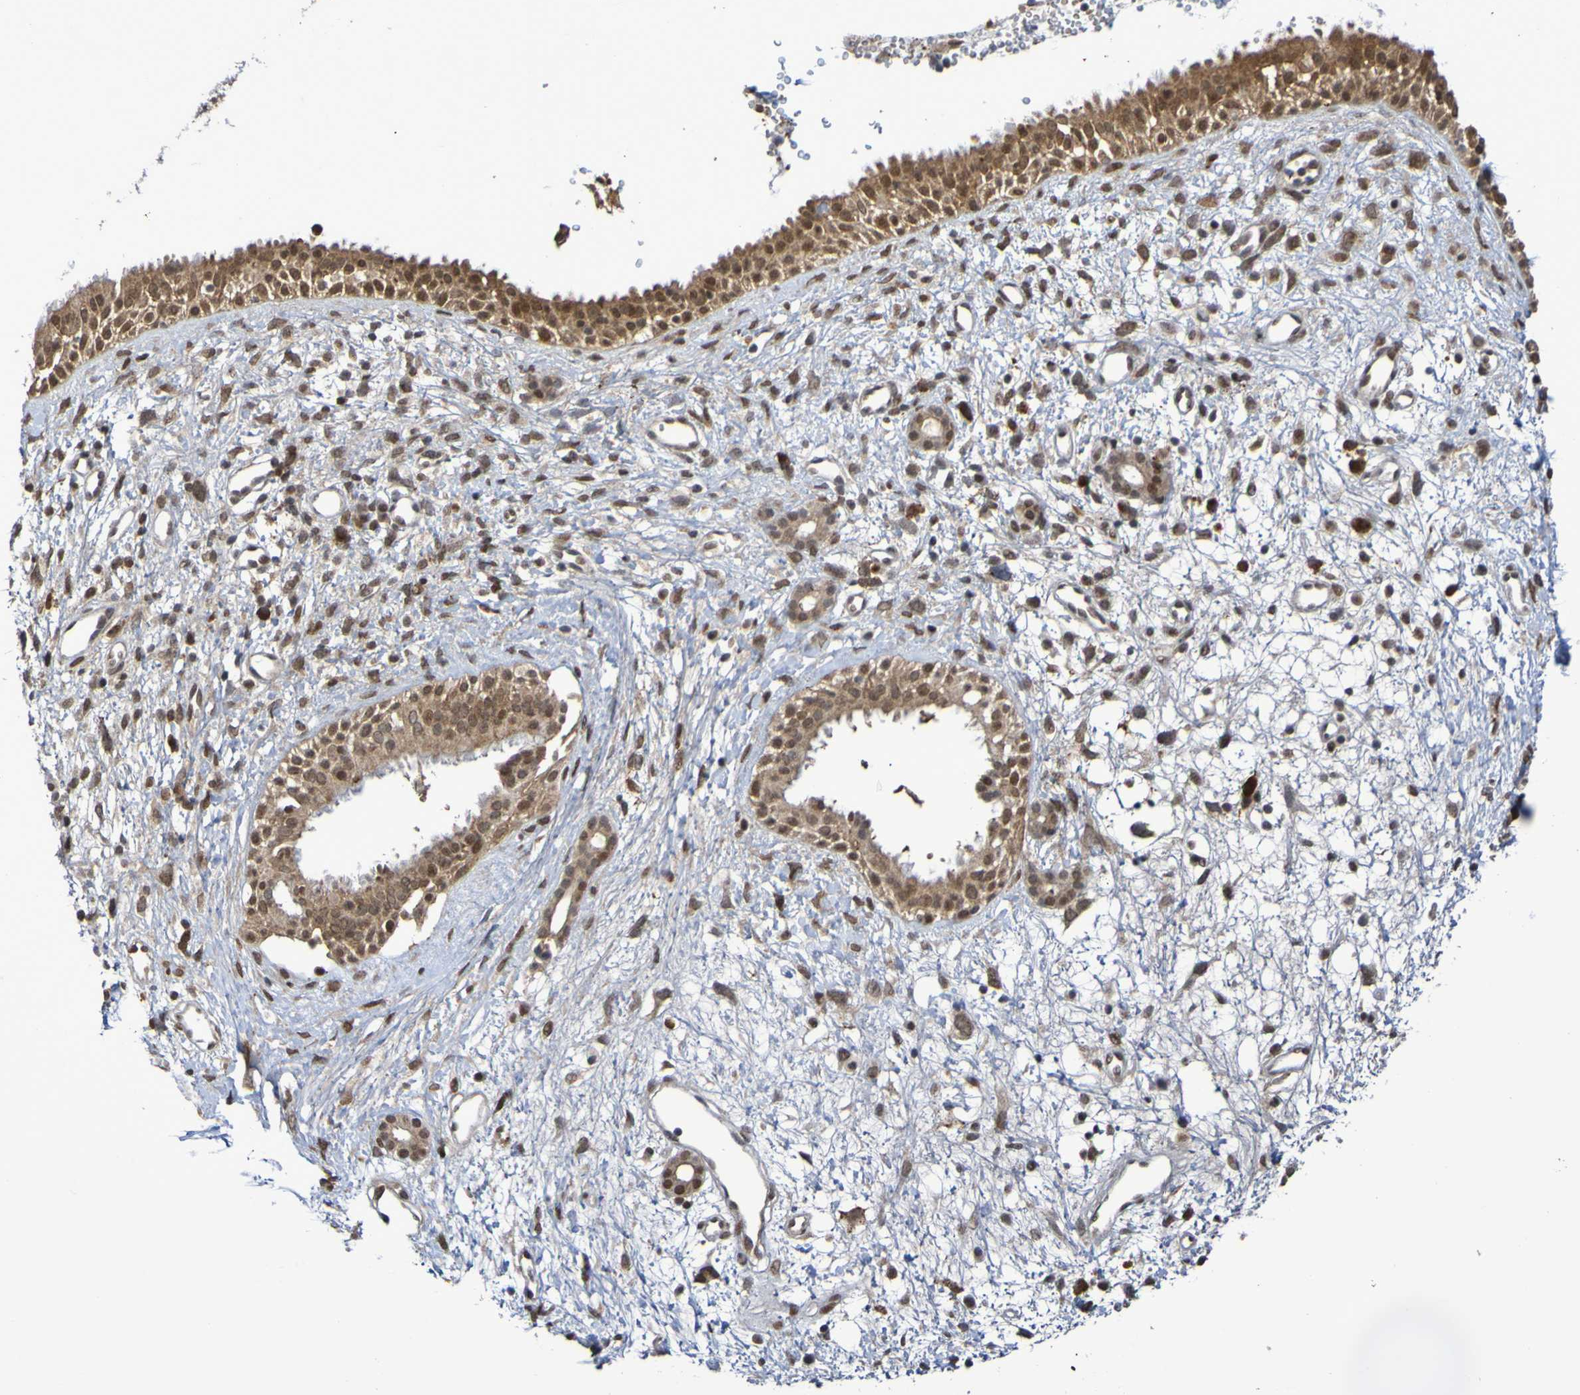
{"staining": {"intensity": "moderate", "quantity": ">75%", "location": "cytoplasmic/membranous,nuclear"}, "tissue": "nasopharynx", "cell_type": "Respiratory epithelial cells", "image_type": "normal", "snomed": [{"axis": "morphology", "description": "Normal tissue, NOS"}, {"axis": "topography", "description": "Nasopharynx"}], "caption": "Nasopharynx stained with immunohistochemistry (IHC) demonstrates moderate cytoplasmic/membranous,nuclear expression in about >75% of respiratory epithelial cells.", "gene": "ITLN1", "patient": {"sex": "male", "age": 22}}